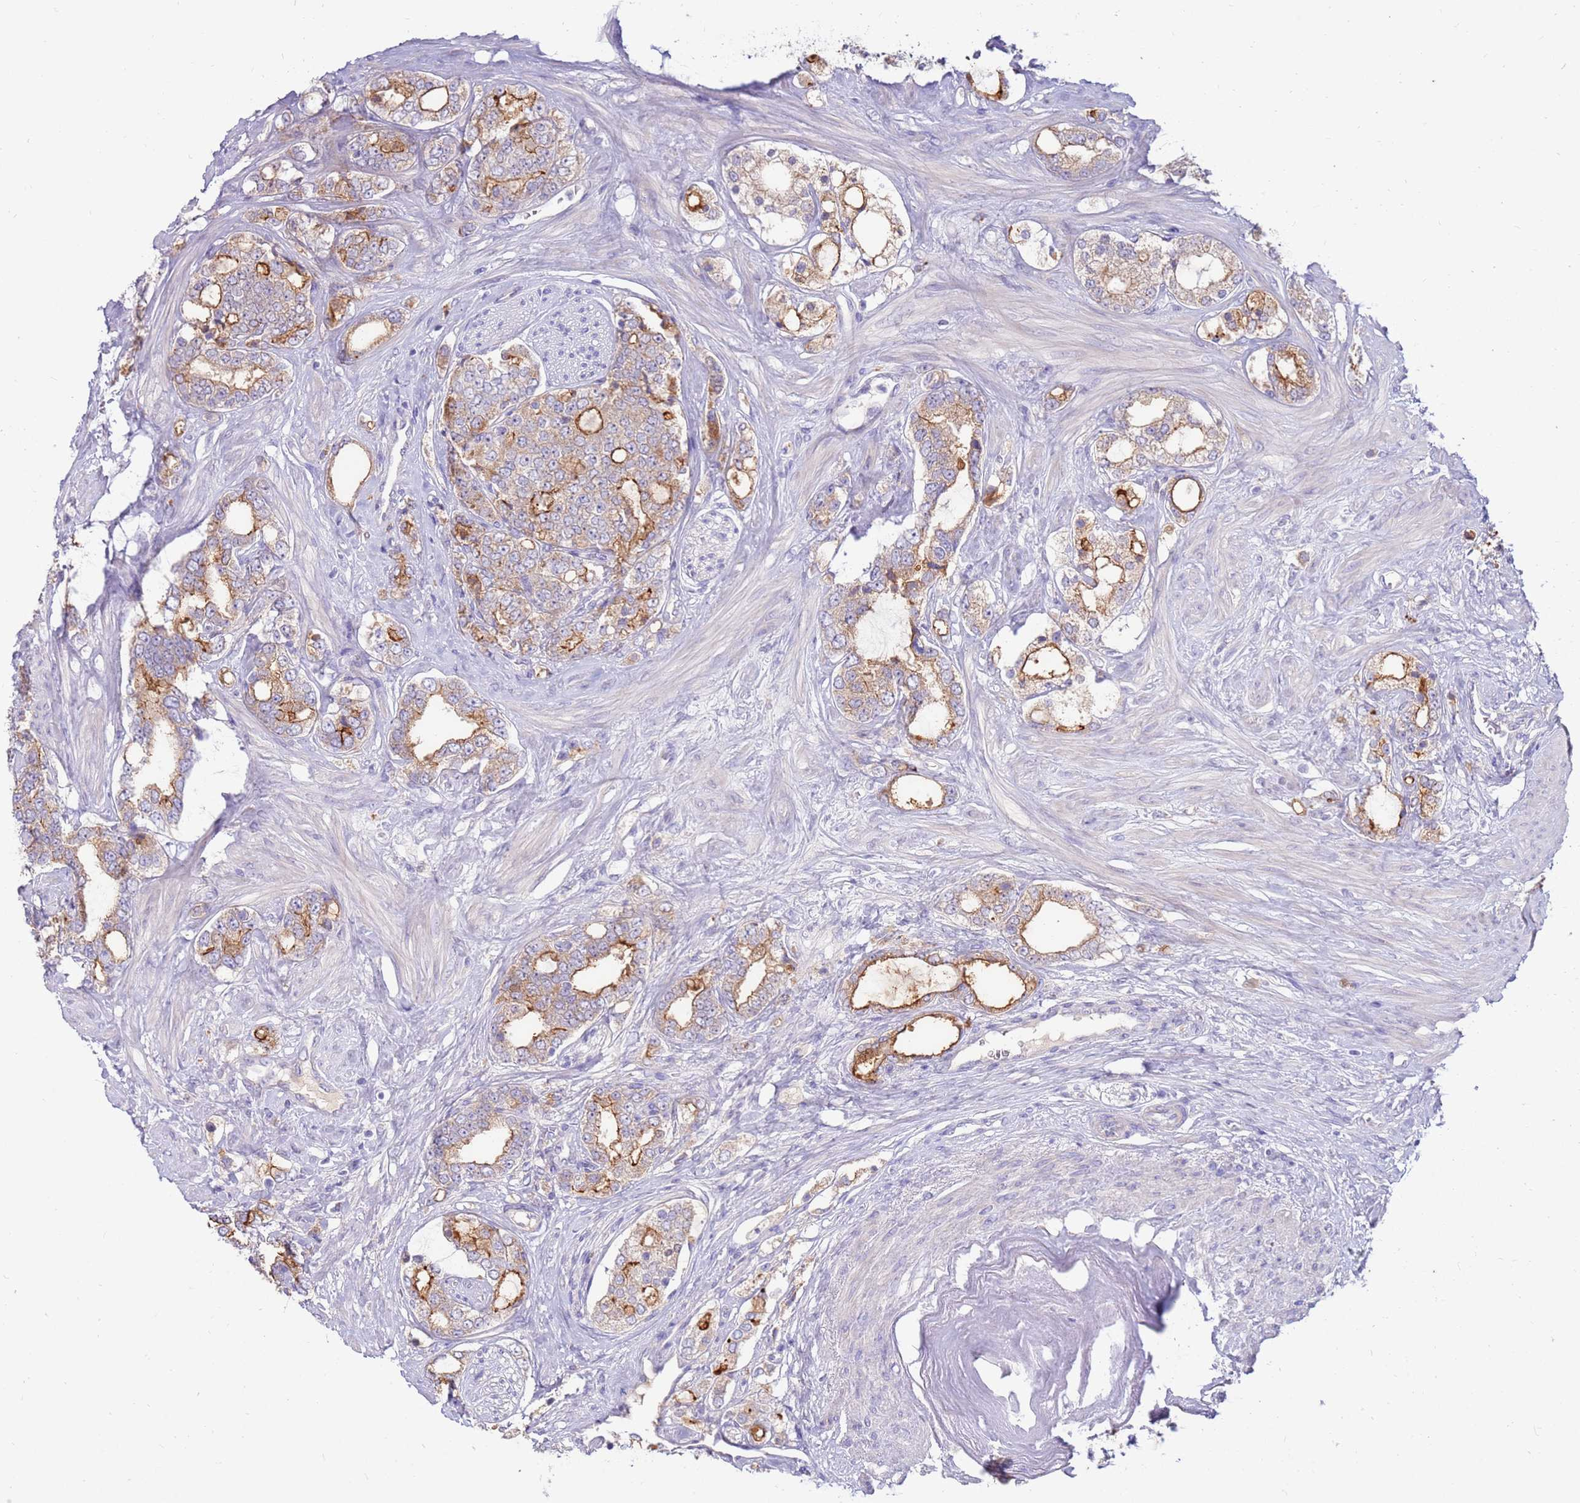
{"staining": {"intensity": "moderate", "quantity": "25%-75%", "location": "cytoplasmic/membranous"}, "tissue": "prostate cancer", "cell_type": "Tumor cells", "image_type": "cancer", "snomed": [{"axis": "morphology", "description": "Adenocarcinoma, High grade"}, {"axis": "topography", "description": "Prostate"}], "caption": "Prostate adenocarcinoma (high-grade) was stained to show a protein in brown. There is medium levels of moderate cytoplasmic/membranous expression in about 25%-75% of tumor cells. (IHC, brightfield microscopy, high magnification).", "gene": "SLC44A4", "patient": {"sex": "male", "age": 64}}